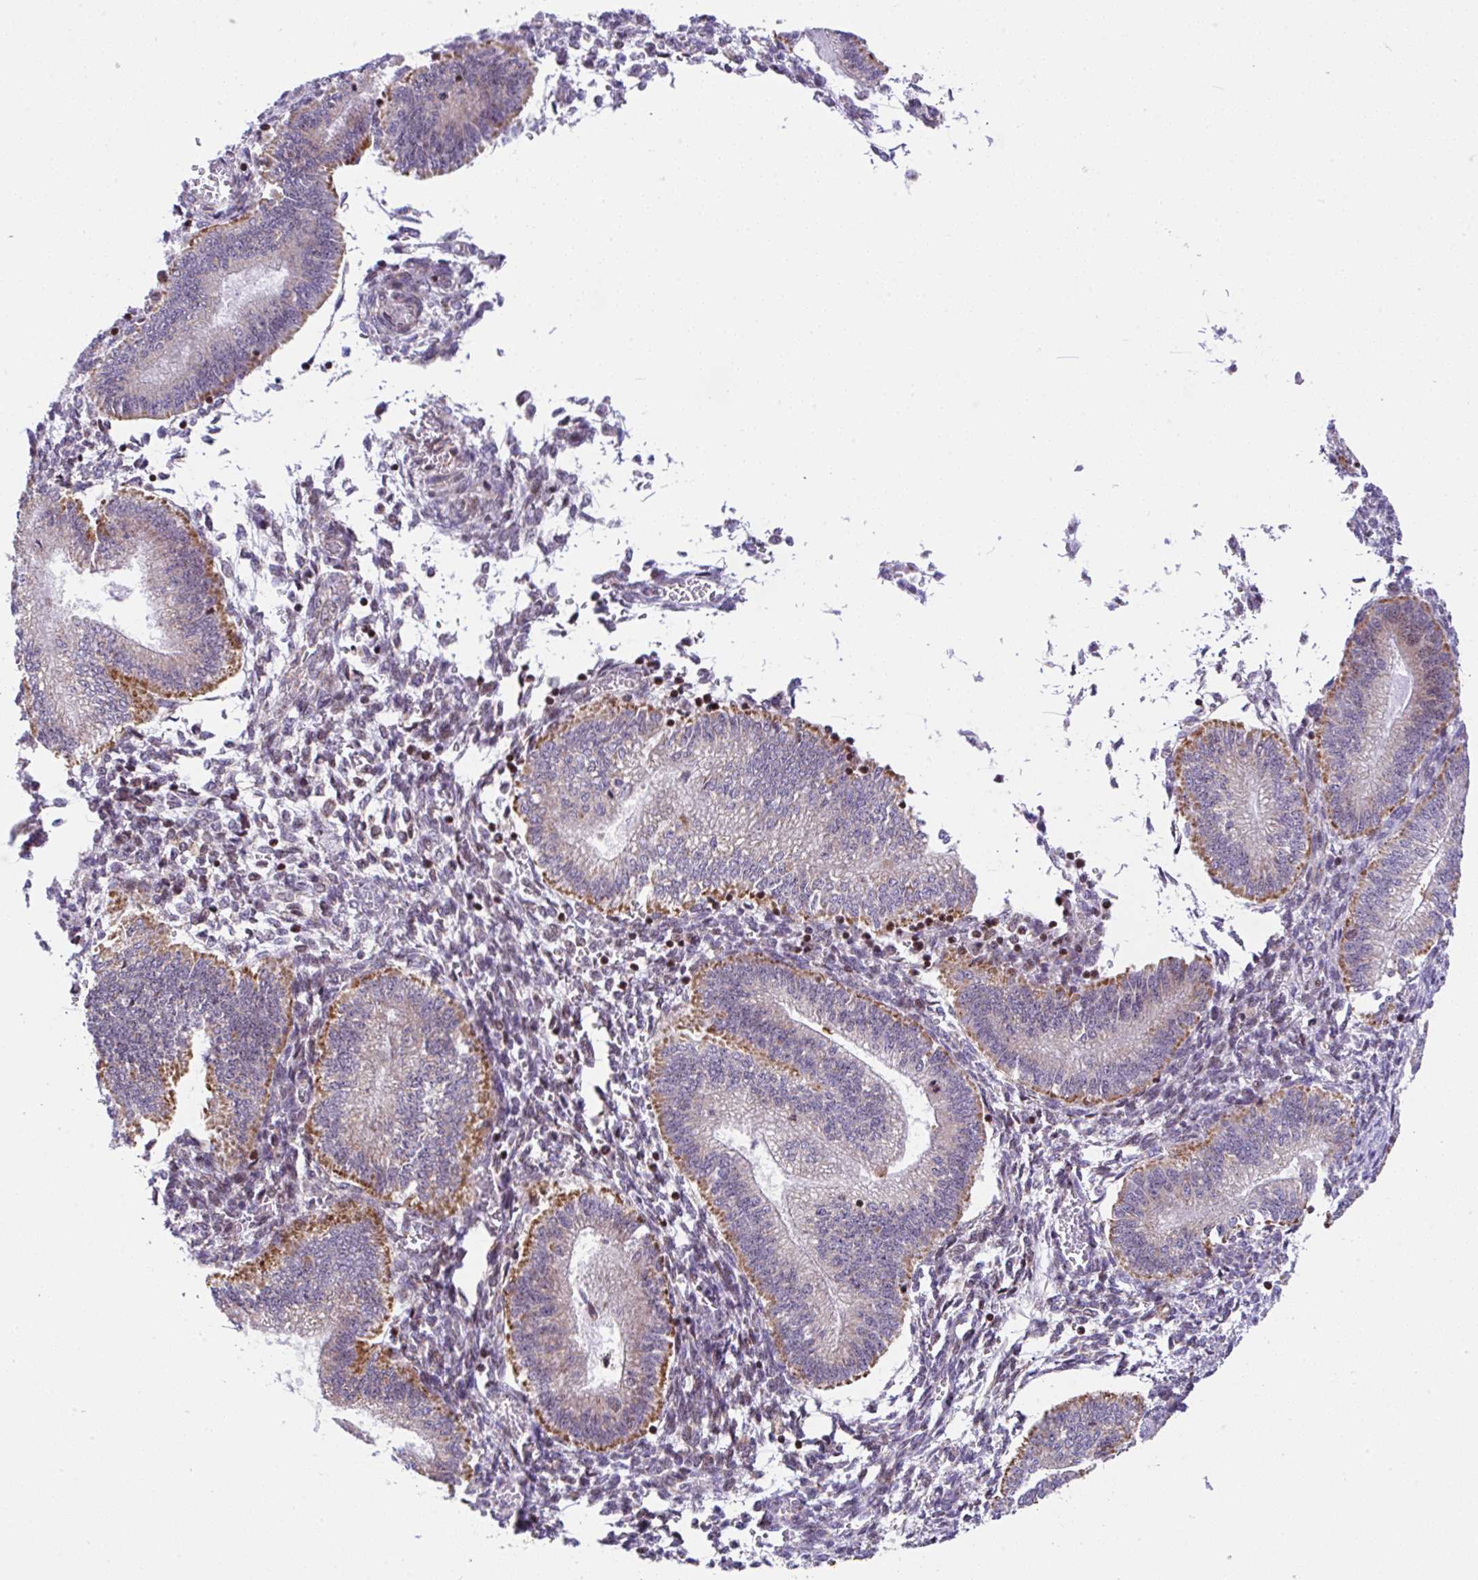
{"staining": {"intensity": "moderate", "quantity": "<25%", "location": "cytoplasmic/membranous"}, "tissue": "endometrium", "cell_type": "Cells in endometrial stroma", "image_type": "normal", "snomed": [{"axis": "morphology", "description": "Normal tissue, NOS"}, {"axis": "topography", "description": "Endometrium"}], "caption": "Brown immunohistochemical staining in normal endometrium demonstrates moderate cytoplasmic/membranous positivity in about <25% of cells in endometrial stroma.", "gene": "FIGNL1", "patient": {"sex": "female", "age": 25}}